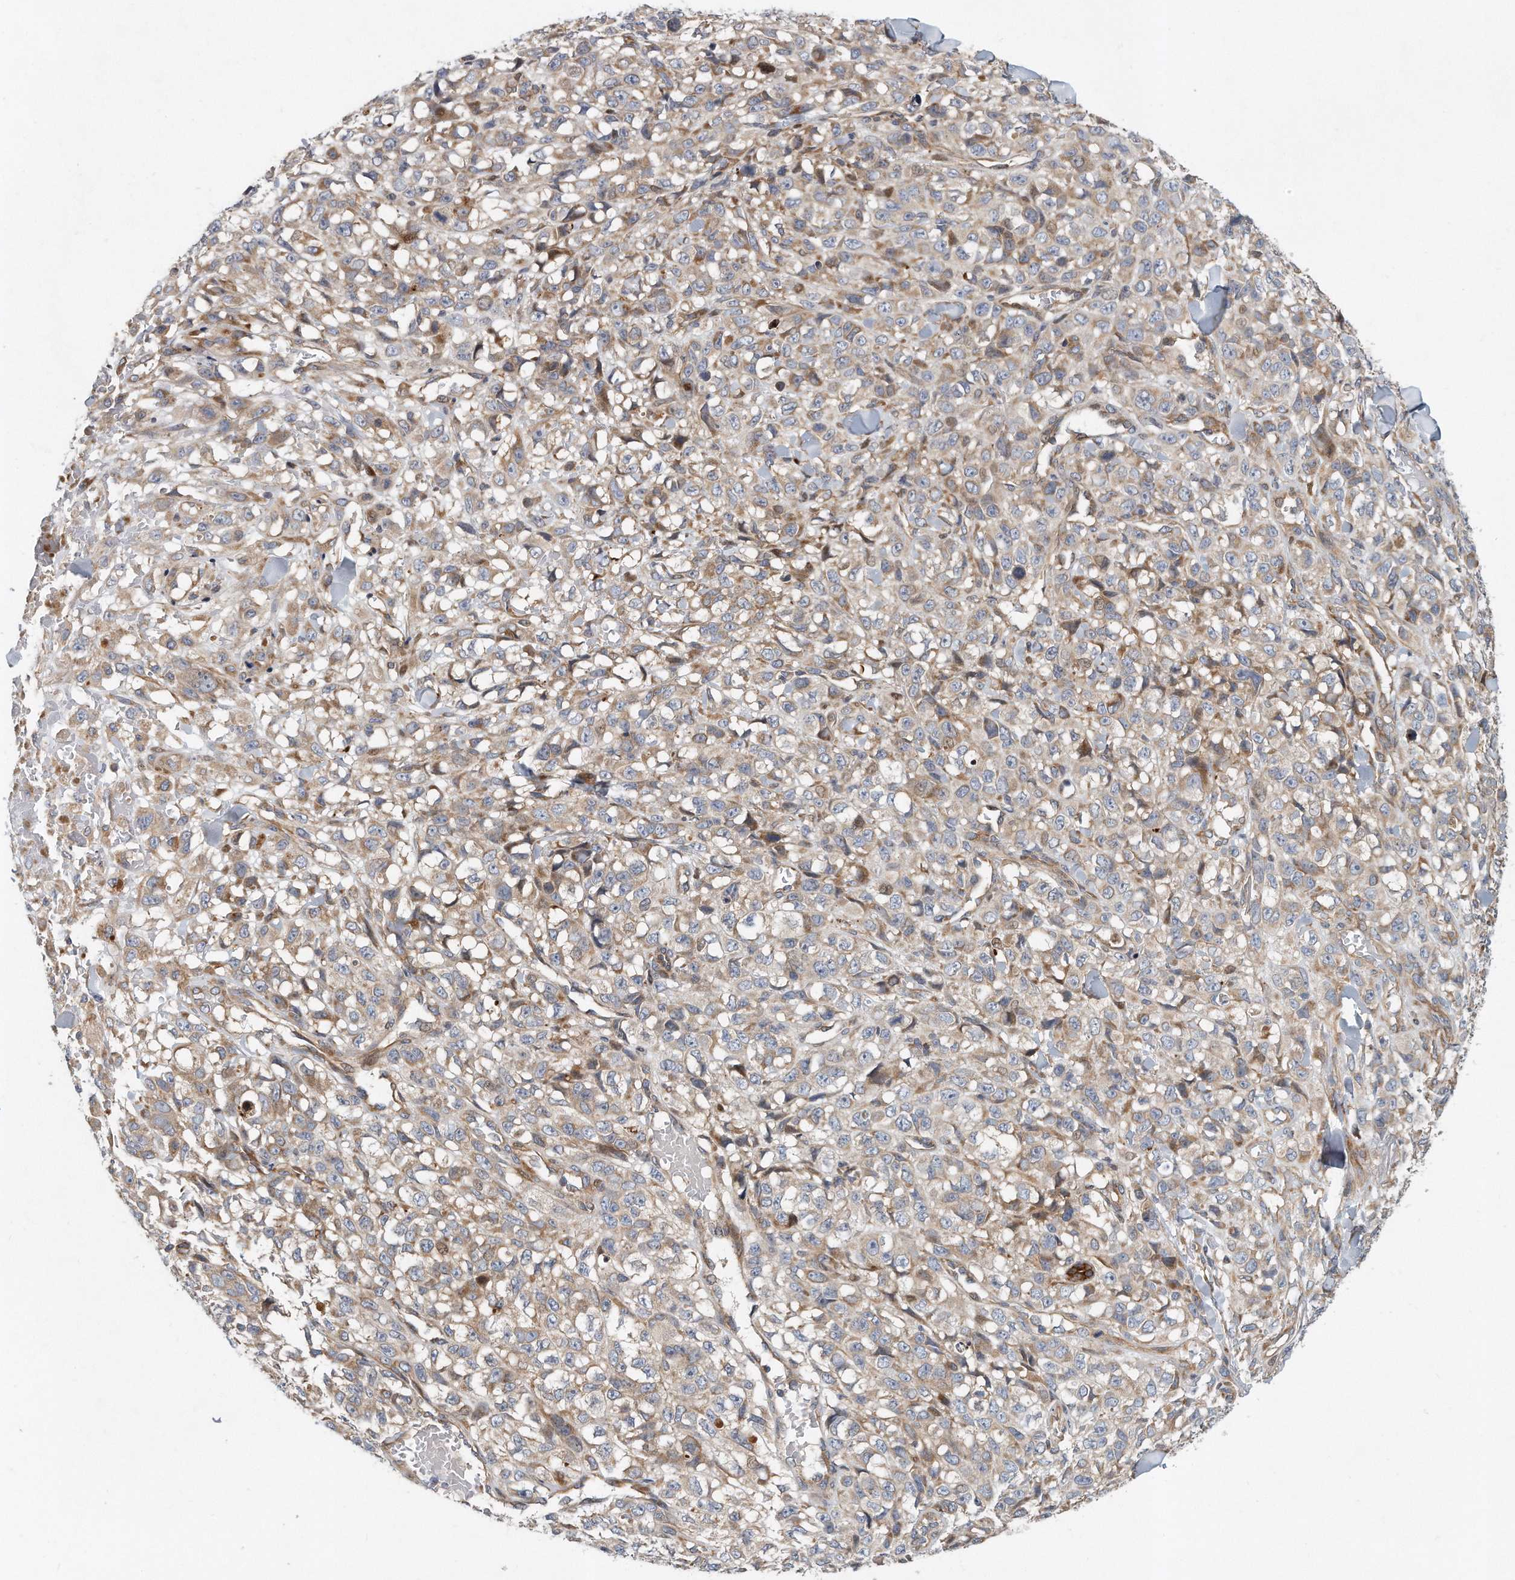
{"staining": {"intensity": "weak", "quantity": "25%-75%", "location": "cytoplasmic/membranous"}, "tissue": "melanoma", "cell_type": "Tumor cells", "image_type": "cancer", "snomed": [{"axis": "morphology", "description": "Malignant melanoma, Metastatic site"}, {"axis": "topography", "description": "Skin"}], "caption": "Malignant melanoma (metastatic site) stained for a protein demonstrates weak cytoplasmic/membranous positivity in tumor cells. The staining is performed using DAB (3,3'-diaminobenzidine) brown chromogen to label protein expression. The nuclei are counter-stained blue using hematoxylin.", "gene": "PCDH8", "patient": {"sex": "female", "age": 72}}